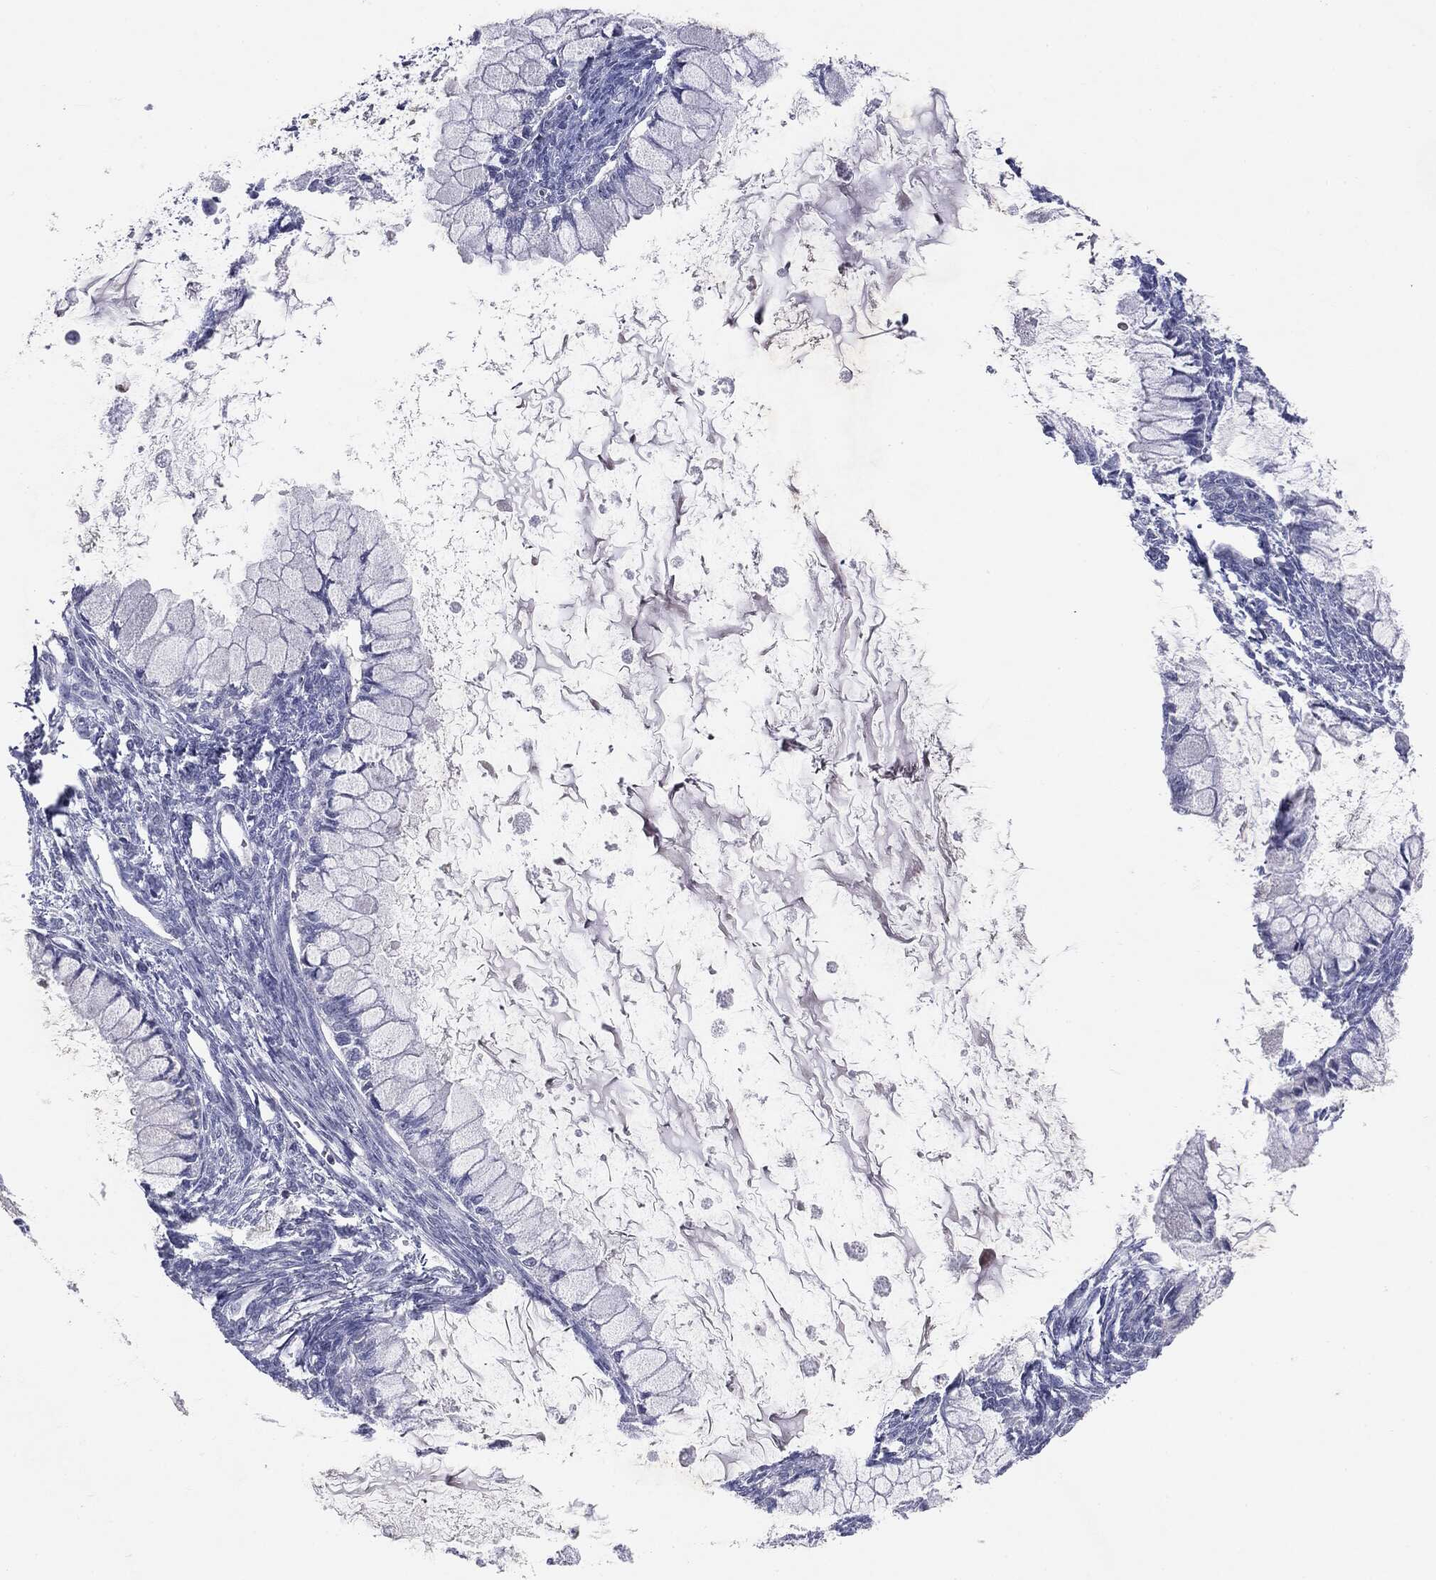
{"staining": {"intensity": "negative", "quantity": "none", "location": "none"}, "tissue": "ovarian cancer", "cell_type": "Tumor cells", "image_type": "cancer", "snomed": [{"axis": "morphology", "description": "Cystadenocarcinoma, mucinous, NOS"}, {"axis": "topography", "description": "Ovary"}], "caption": "Tumor cells are negative for protein expression in human mucinous cystadenocarcinoma (ovarian).", "gene": "KIF2C", "patient": {"sex": "female", "age": 34}}